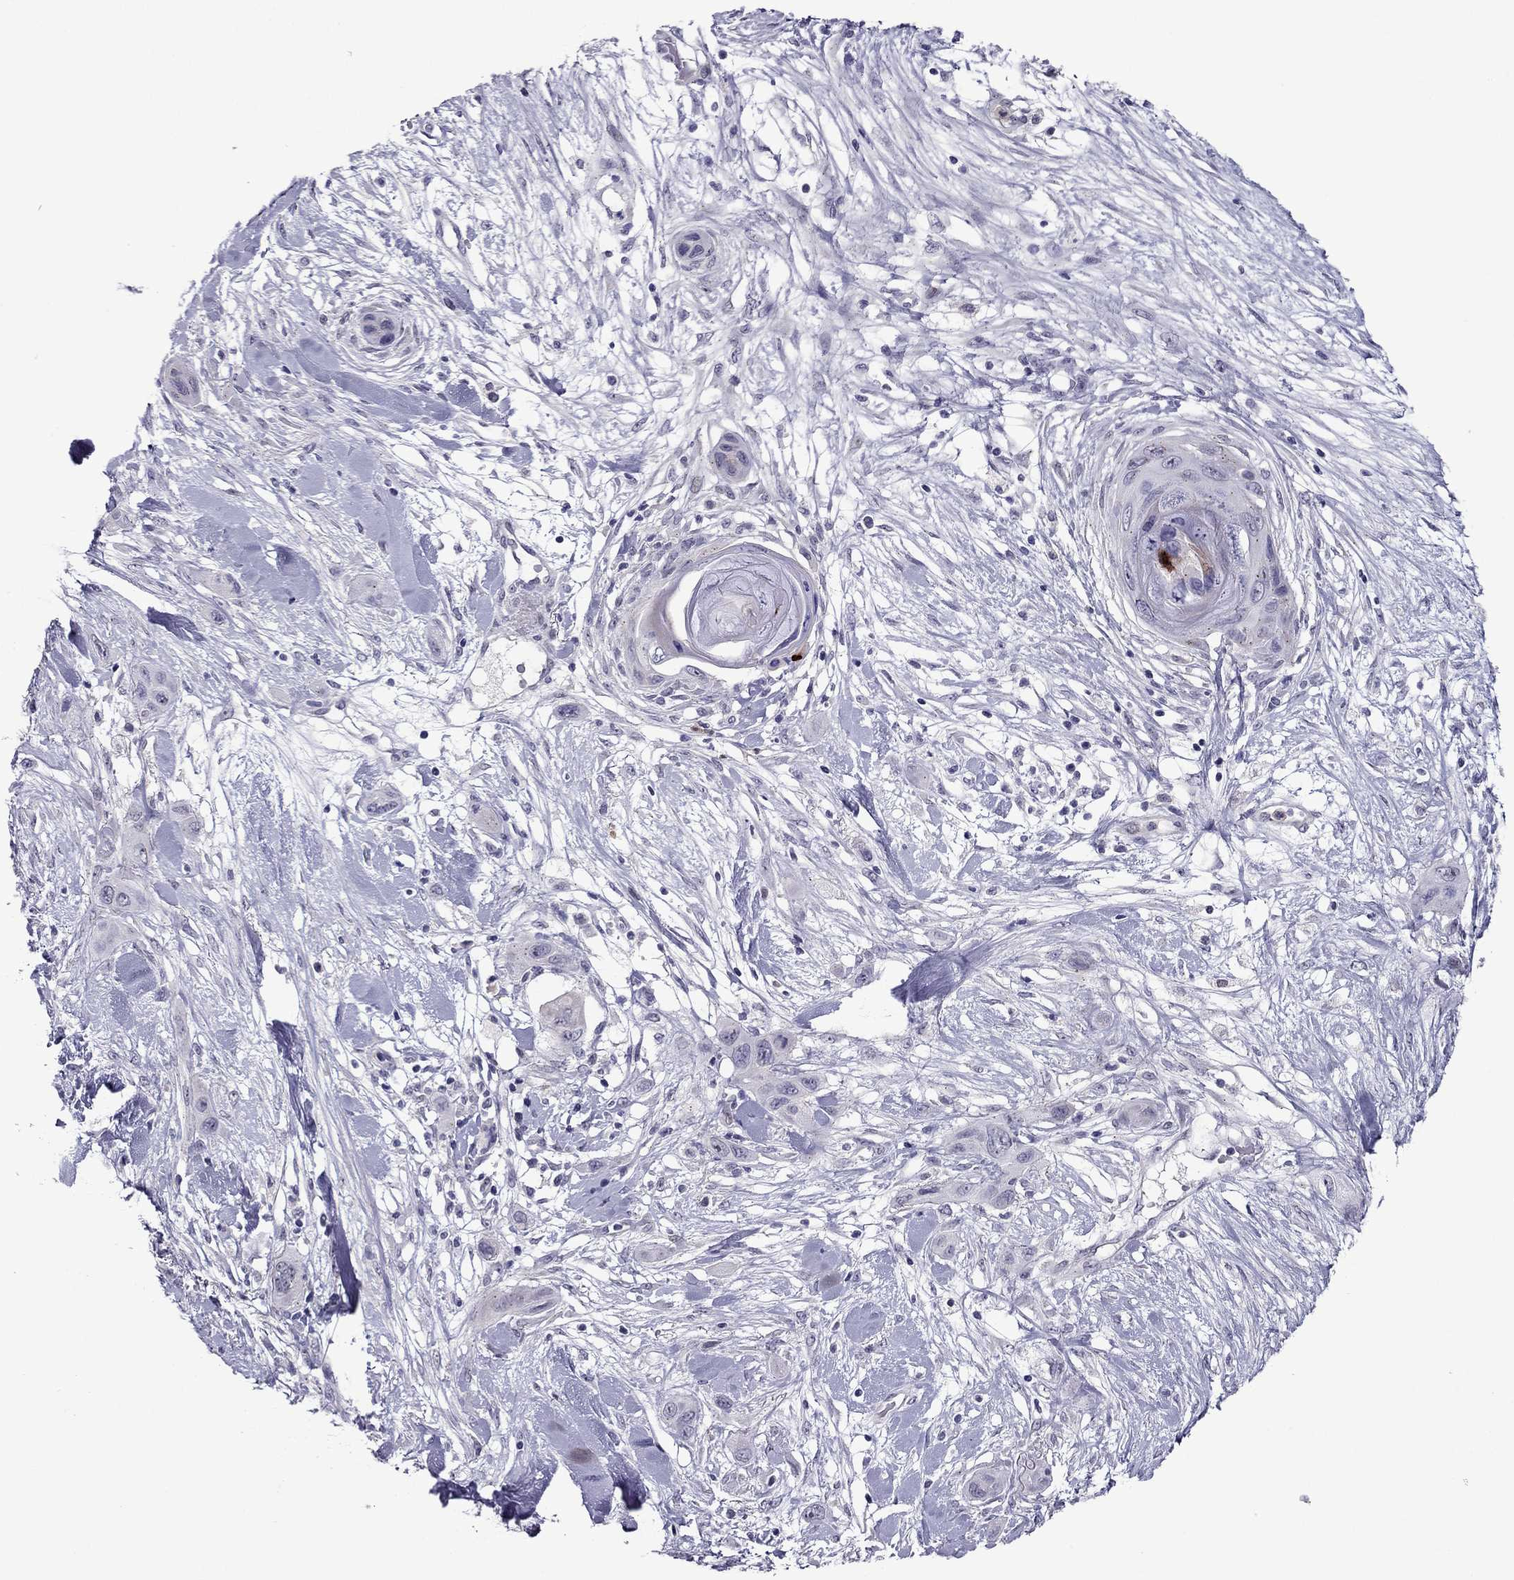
{"staining": {"intensity": "negative", "quantity": "none", "location": "none"}, "tissue": "skin cancer", "cell_type": "Tumor cells", "image_type": "cancer", "snomed": [{"axis": "morphology", "description": "Squamous cell carcinoma, NOS"}, {"axis": "topography", "description": "Skin"}], "caption": "This is a photomicrograph of immunohistochemistry (IHC) staining of skin cancer (squamous cell carcinoma), which shows no expression in tumor cells.", "gene": "MYBPH", "patient": {"sex": "male", "age": 79}}